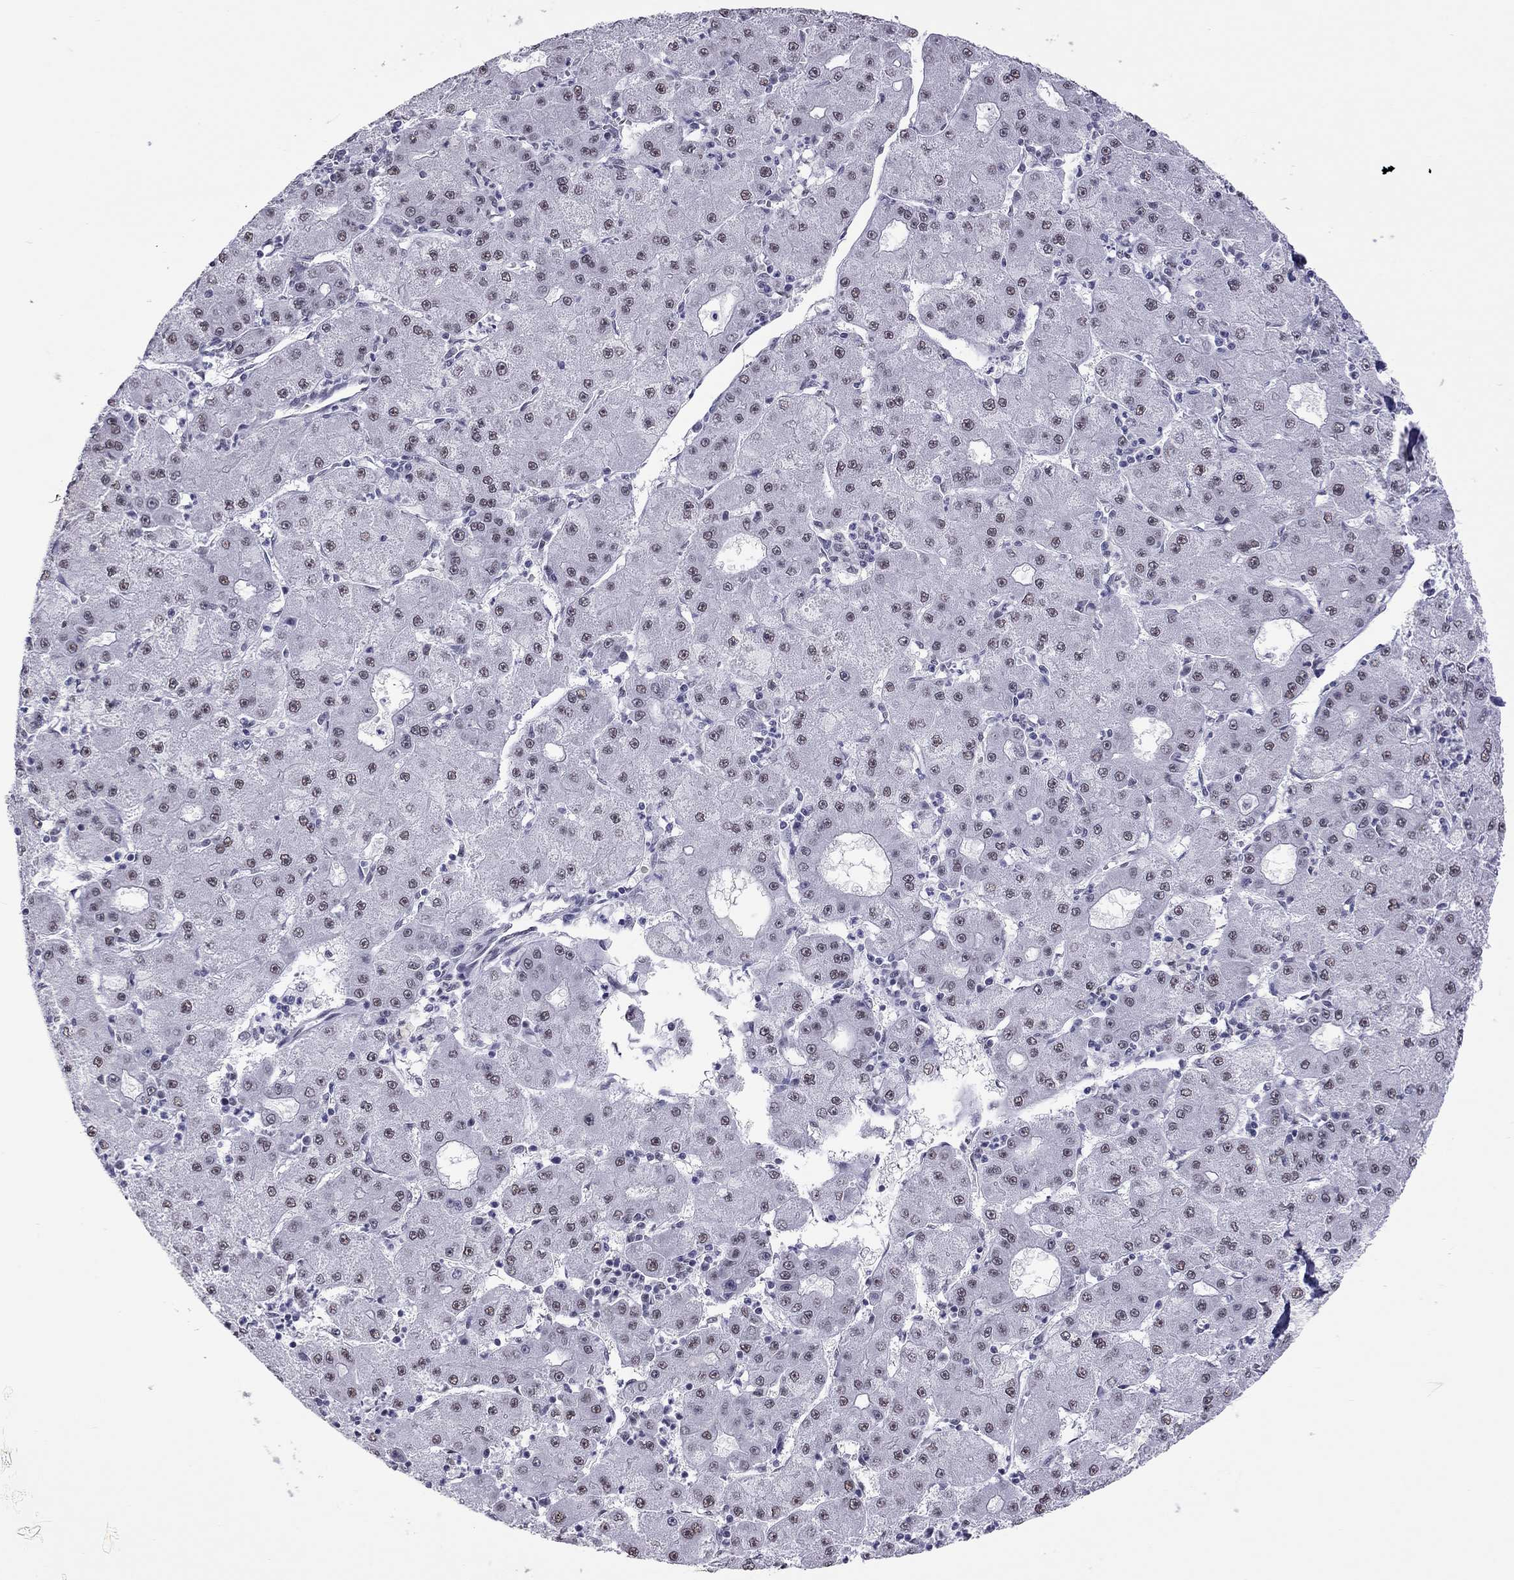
{"staining": {"intensity": "negative", "quantity": "none", "location": "none"}, "tissue": "liver cancer", "cell_type": "Tumor cells", "image_type": "cancer", "snomed": [{"axis": "morphology", "description": "Carcinoma, Hepatocellular, NOS"}, {"axis": "topography", "description": "Liver"}], "caption": "Protein analysis of liver cancer (hepatocellular carcinoma) shows no significant positivity in tumor cells.", "gene": "PPP1R3A", "patient": {"sex": "male", "age": 73}}